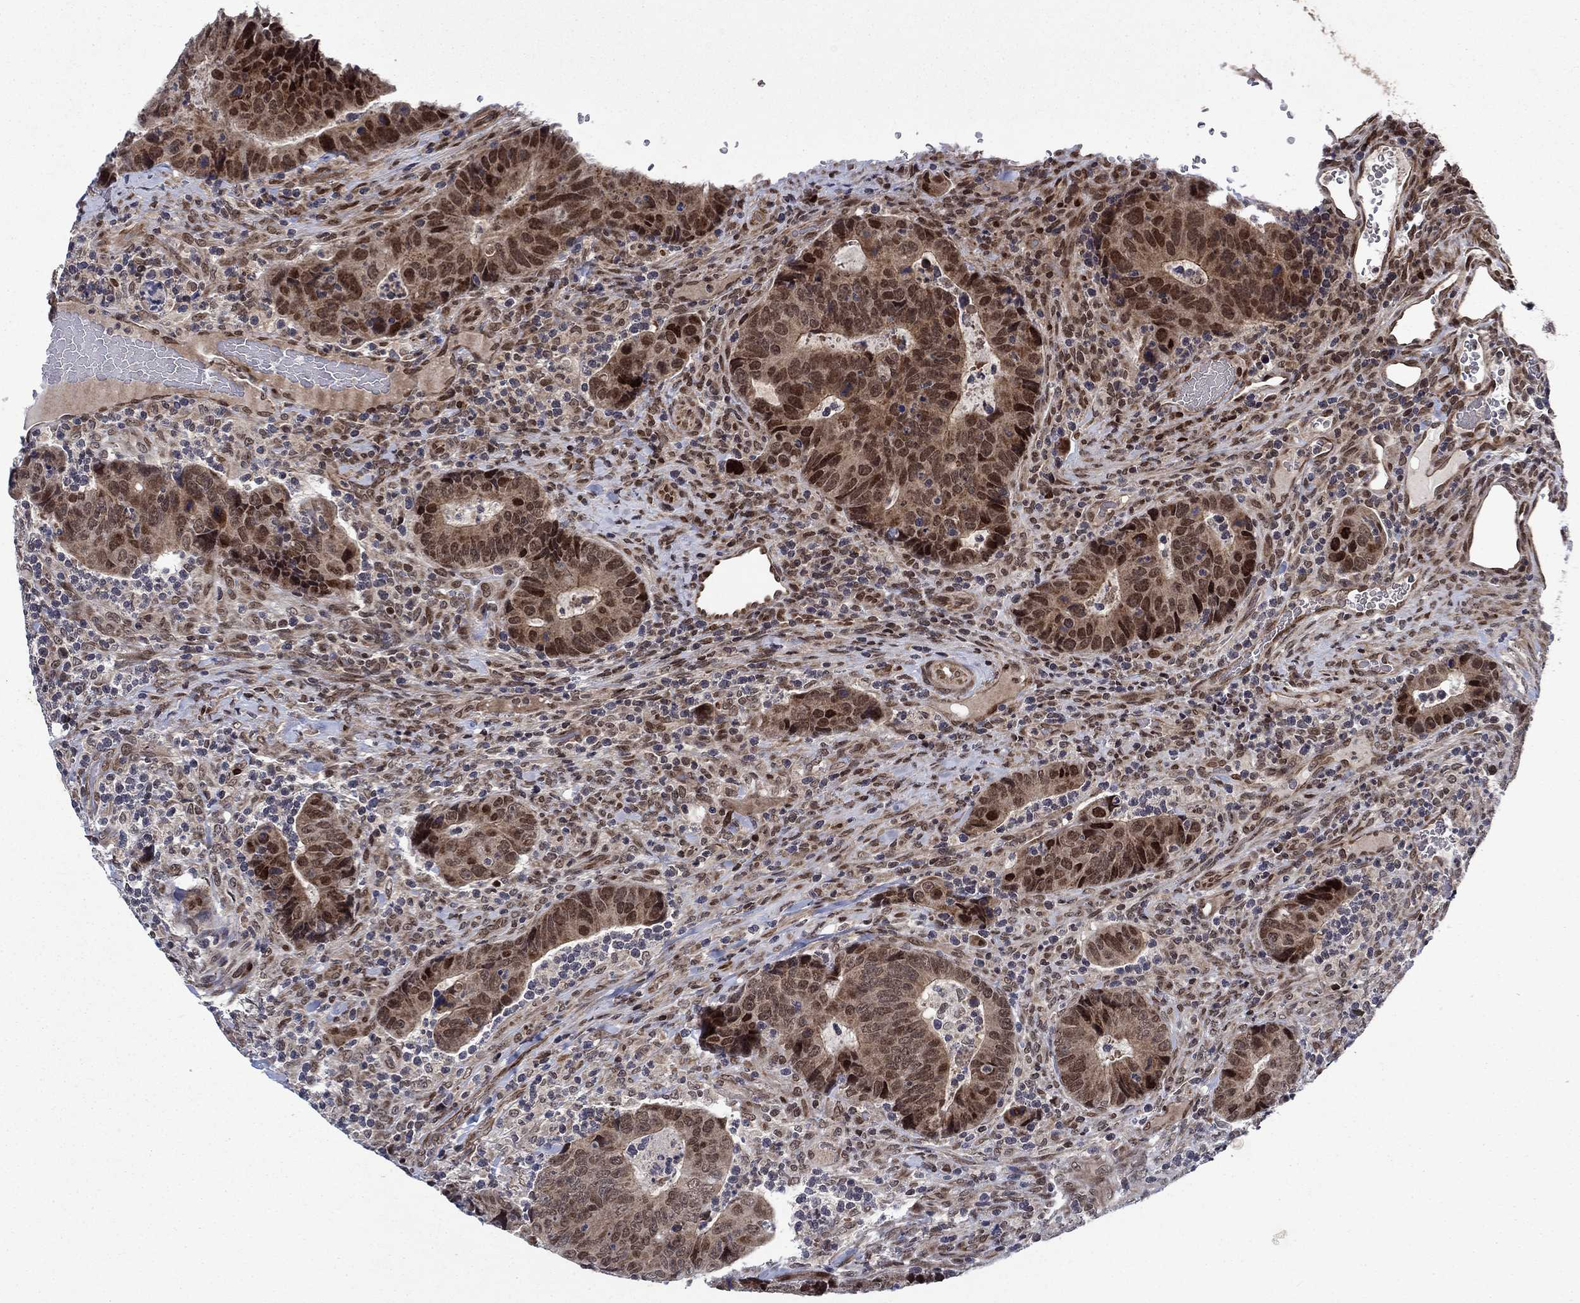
{"staining": {"intensity": "strong", "quantity": "<25%", "location": "cytoplasmic/membranous,nuclear"}, "tissue": "colorectal cancer", "cell_type": "Tumor cells", "image_type": "cancer", "snomed": [{"axis": "morphology", "description": "Adenocarcinoma, NOS"}, {"axis": "topography", "description": "Colon"}], "caption": "Approximately <25% of tumor cells in colorectal cancer reveal strong cytoplasmic/membranous and nuclear protein expression as visualized by brown immunohistochemical staining.", "gene": "PRICKLE4", "patient": {"sex": "female", "age": 56}}